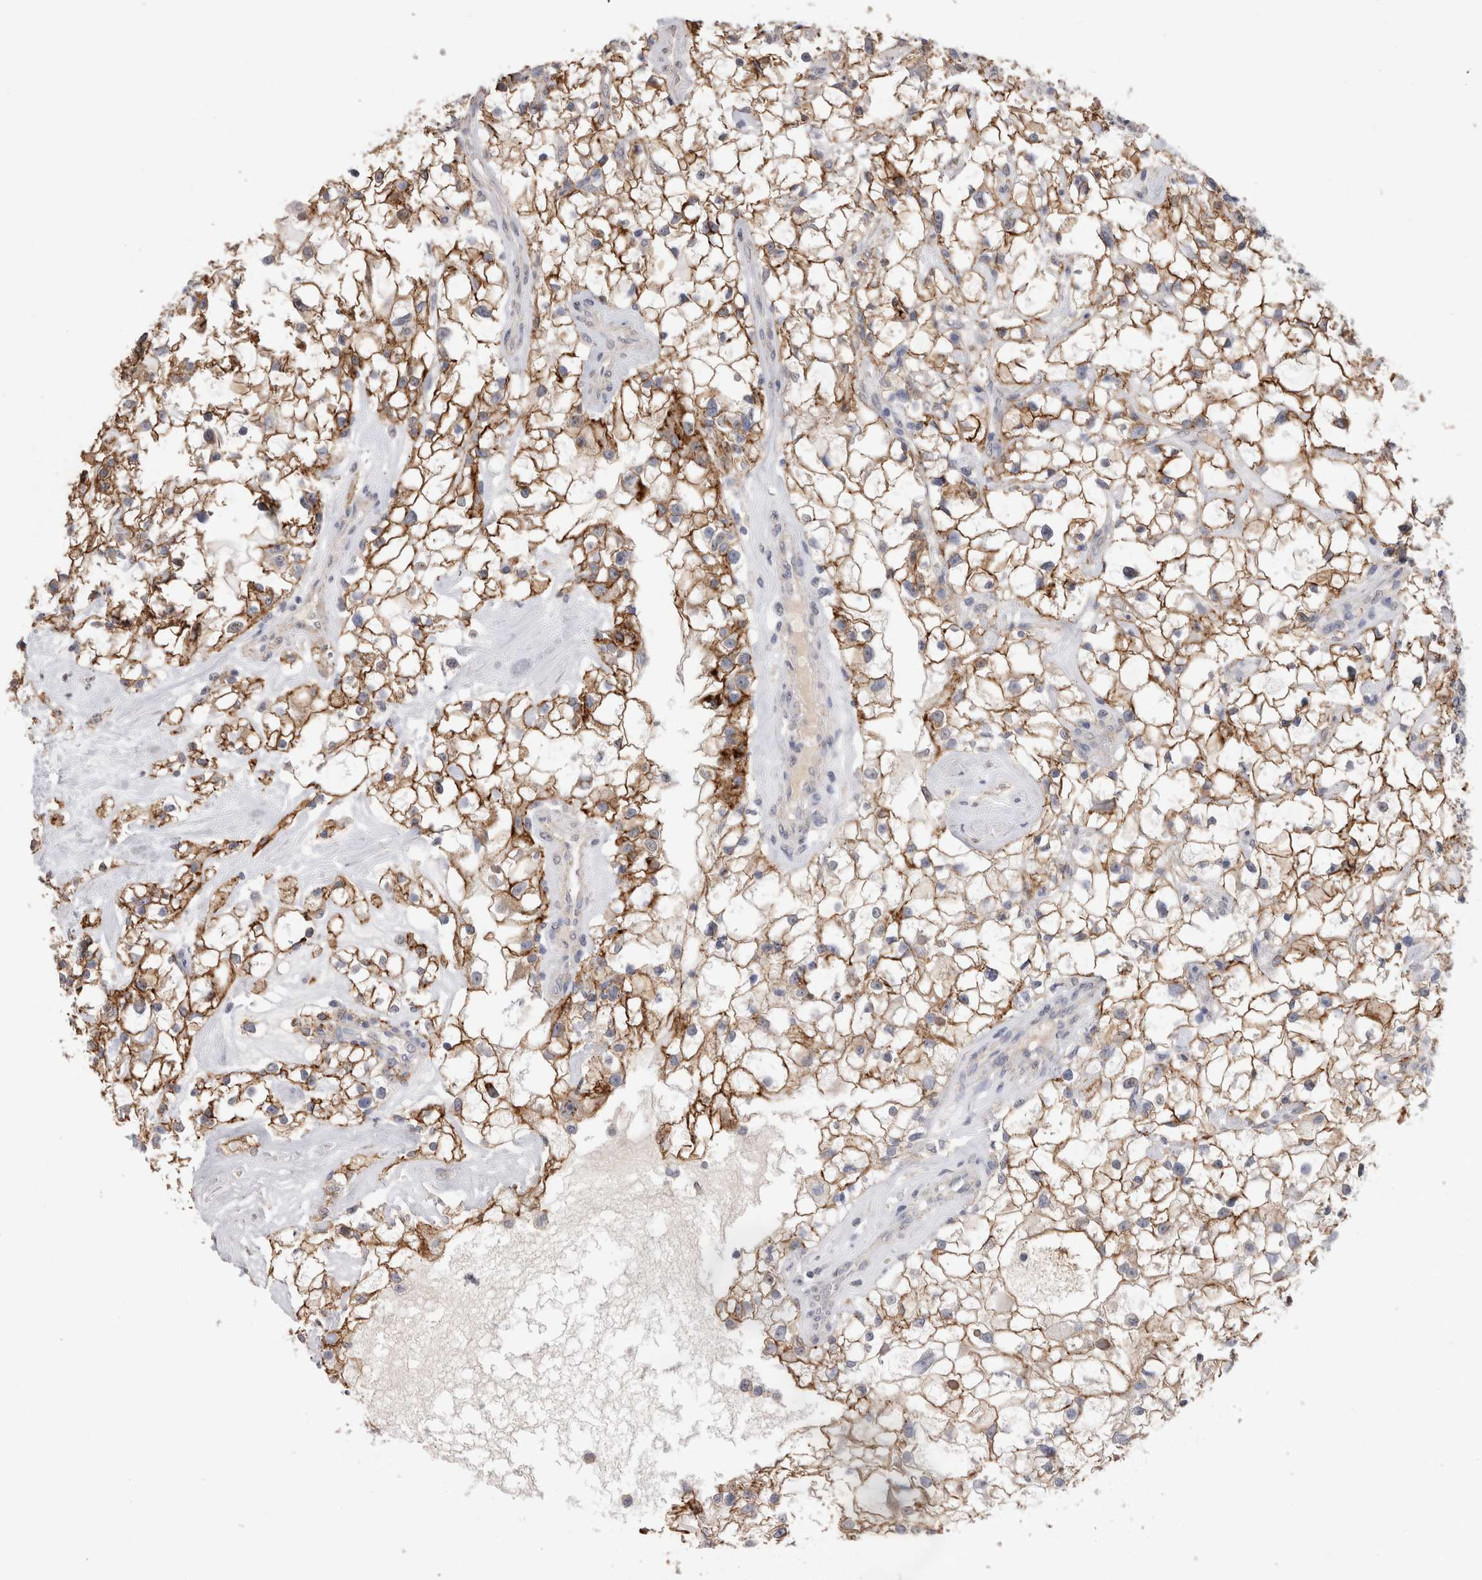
{"staining": {"intensity": "moderate", "quantity": ">75%", "location": "cytoplasmic/membranous"}, "tissue": "renal cancer", "cell_type": "Tumor cells", "image_type": "cancer", "snomed": [{"axis": "morphology", "description": "Adenocarcinoma, NOS"}, {"axis": "topography", "description": "Kidney"}], "caption": "The histopathology image reveals a brown stain indicating the presence of a protein in the cytoplasmic/membranous of tumor cells in renal cancer (adenocarcinoma). The protein of interest is shown in brown color, while the nuclei are stained blue.", "gene": "CDH6", "patient": {"sex": "female", "age": 60}}